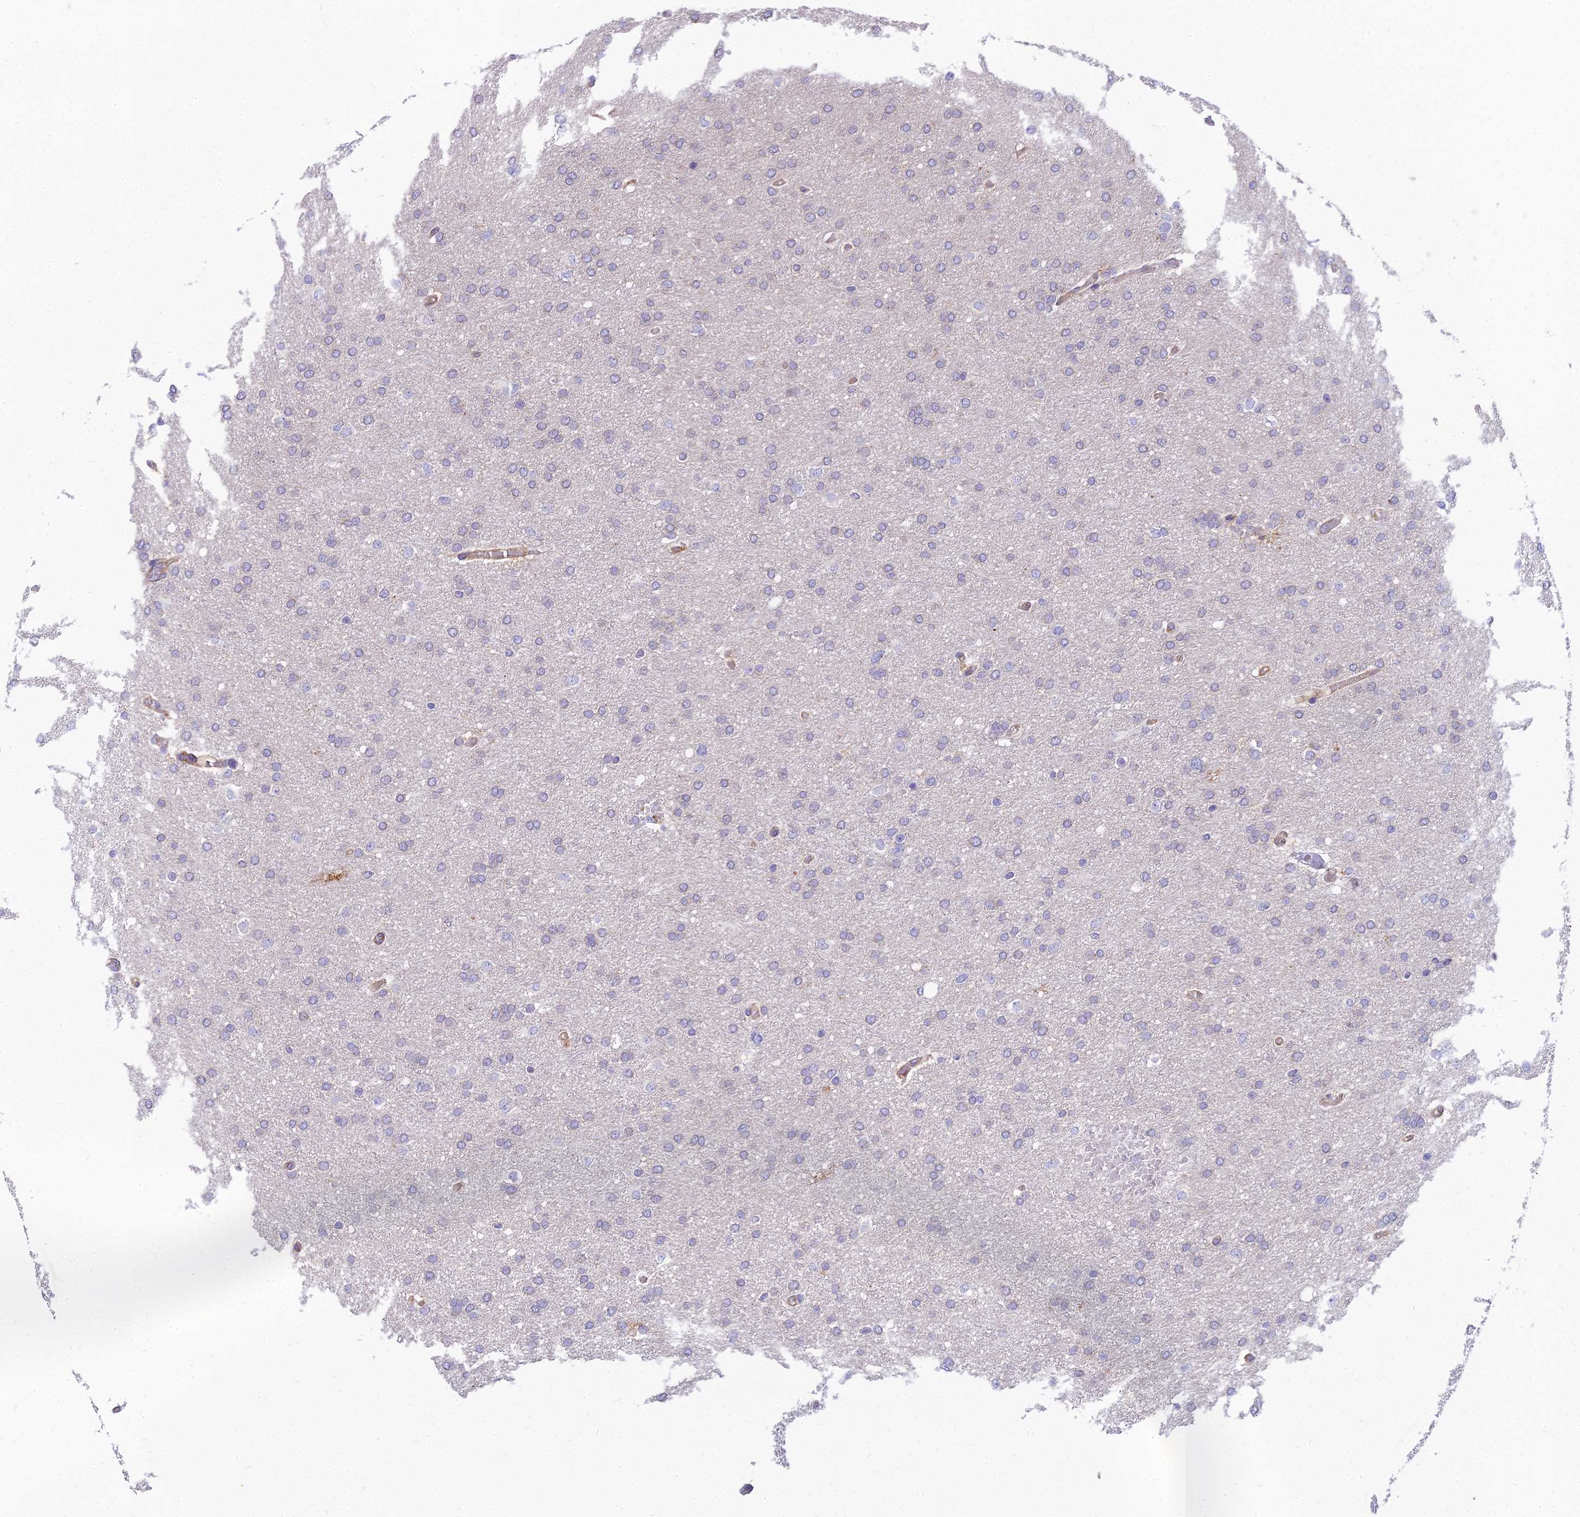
{"staining": {"intensity": "negative", "quantity": "none", "location": "none"}, "tissue": "glioma", "cell_type": "Tumor cells", "image_type": "cancer", "snomed": [{"axis": "morphology", "description": "Glioma, malignant, High grade"}, {"axis": "topography", "description": "Cerebral cortex"}], "caption": "Photomicrograph shows no protein staining in tumor cells of malignant glioma (high-grade) tissue.", "gene": "HLA-DOA", "patient": {"sex": "female", "age": 36}}